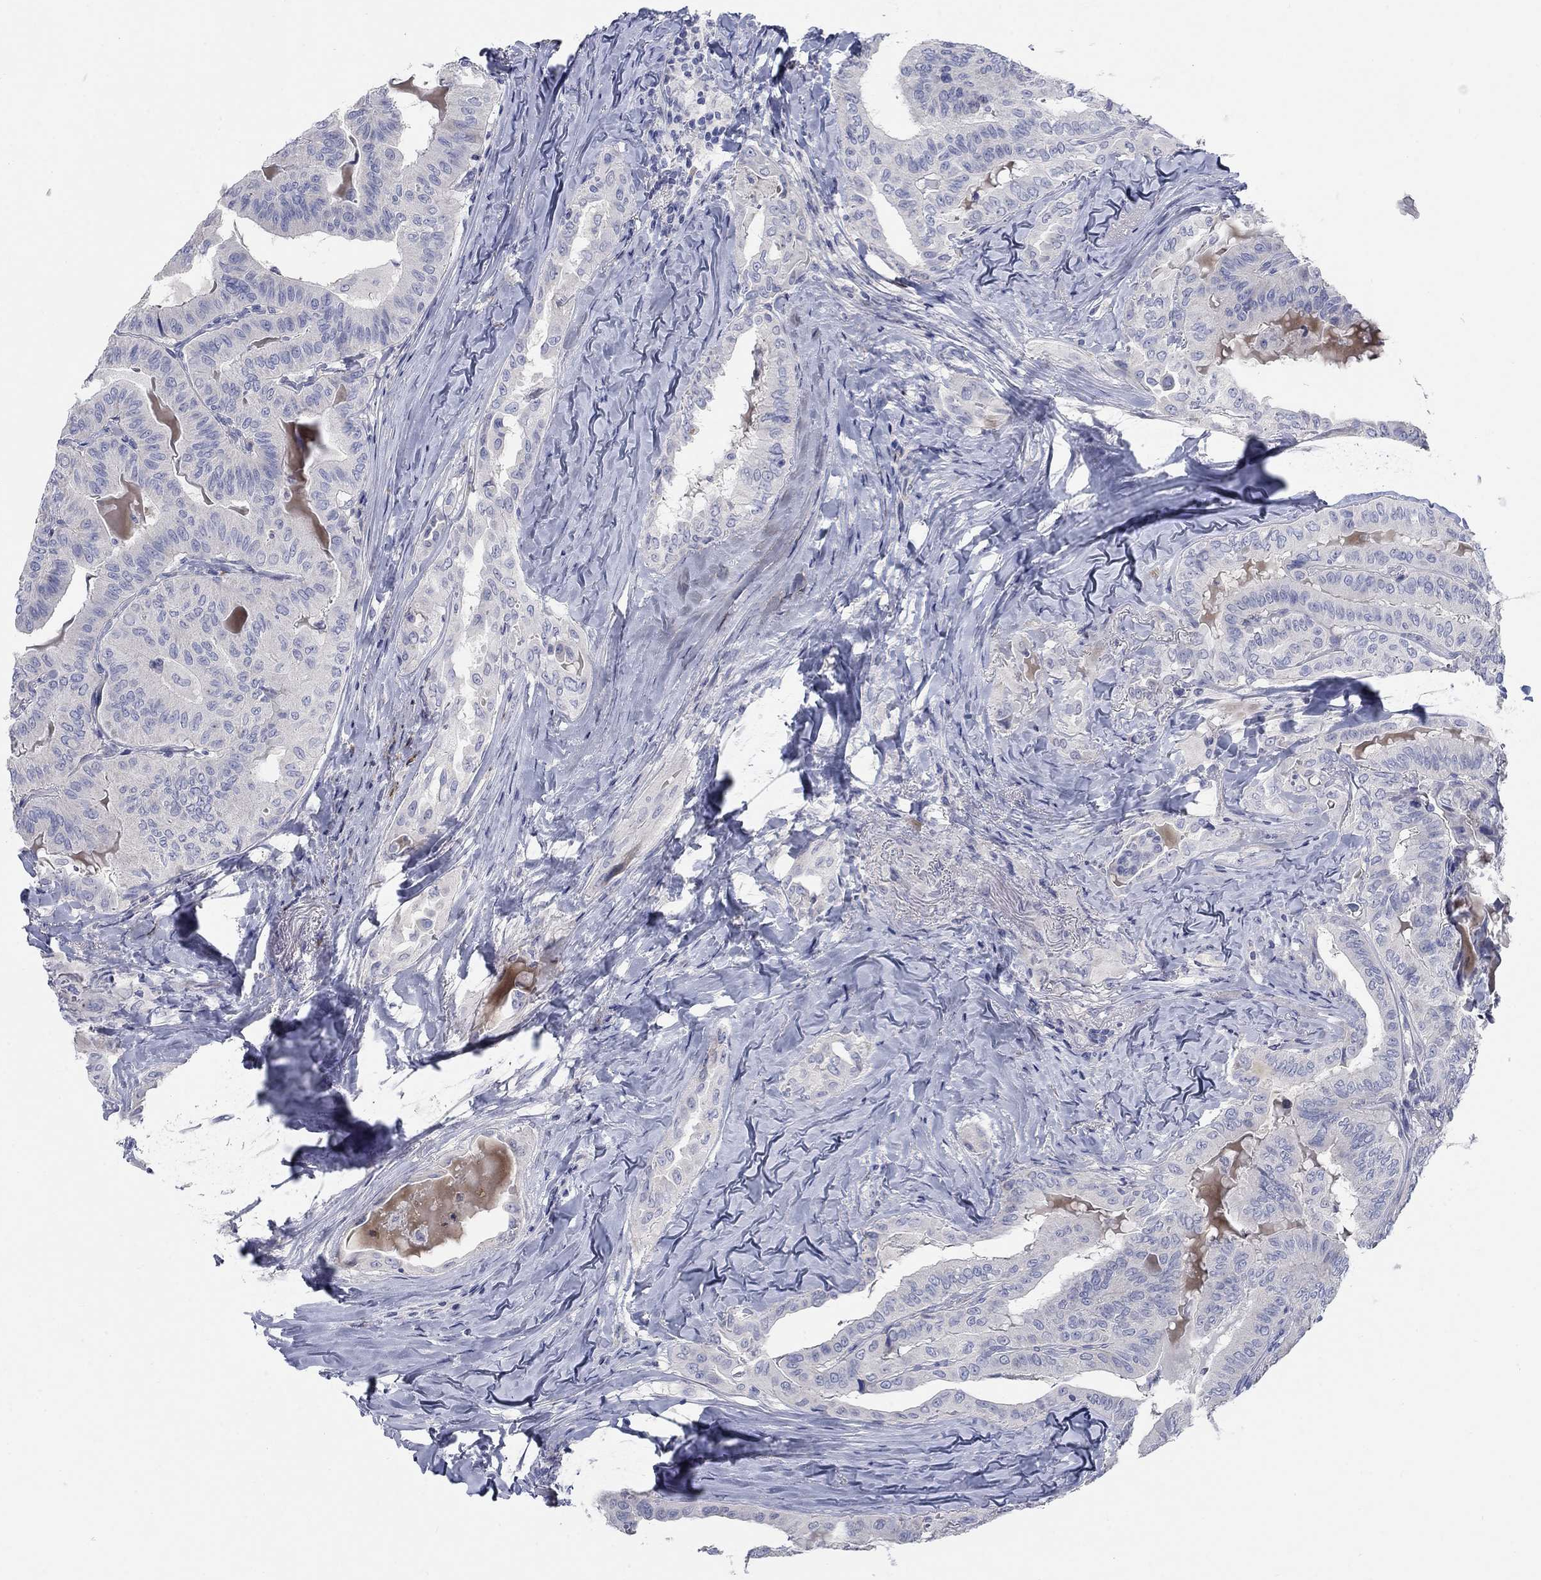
{"staining": {"intensity": "negative", "quantity": "none", "location": "none"}, "tissue": "thyroid cancer", "cell_type": "Tumor cells", "image_type": "cancer", "snomed": [{"axis": "morphology", "description": "Papillary adenocarcinoma, NOS"}, {"axis": "topography", "description": "Thyroid gland"}], "caption": "This is an immunohistochemistry photomicrograph of human thyroid cancer (papillary adenocarcinoma). There is no positivity in tumor cells.", "gene": "TMEM249", "patient": {"sex": "female", "age": 68}}